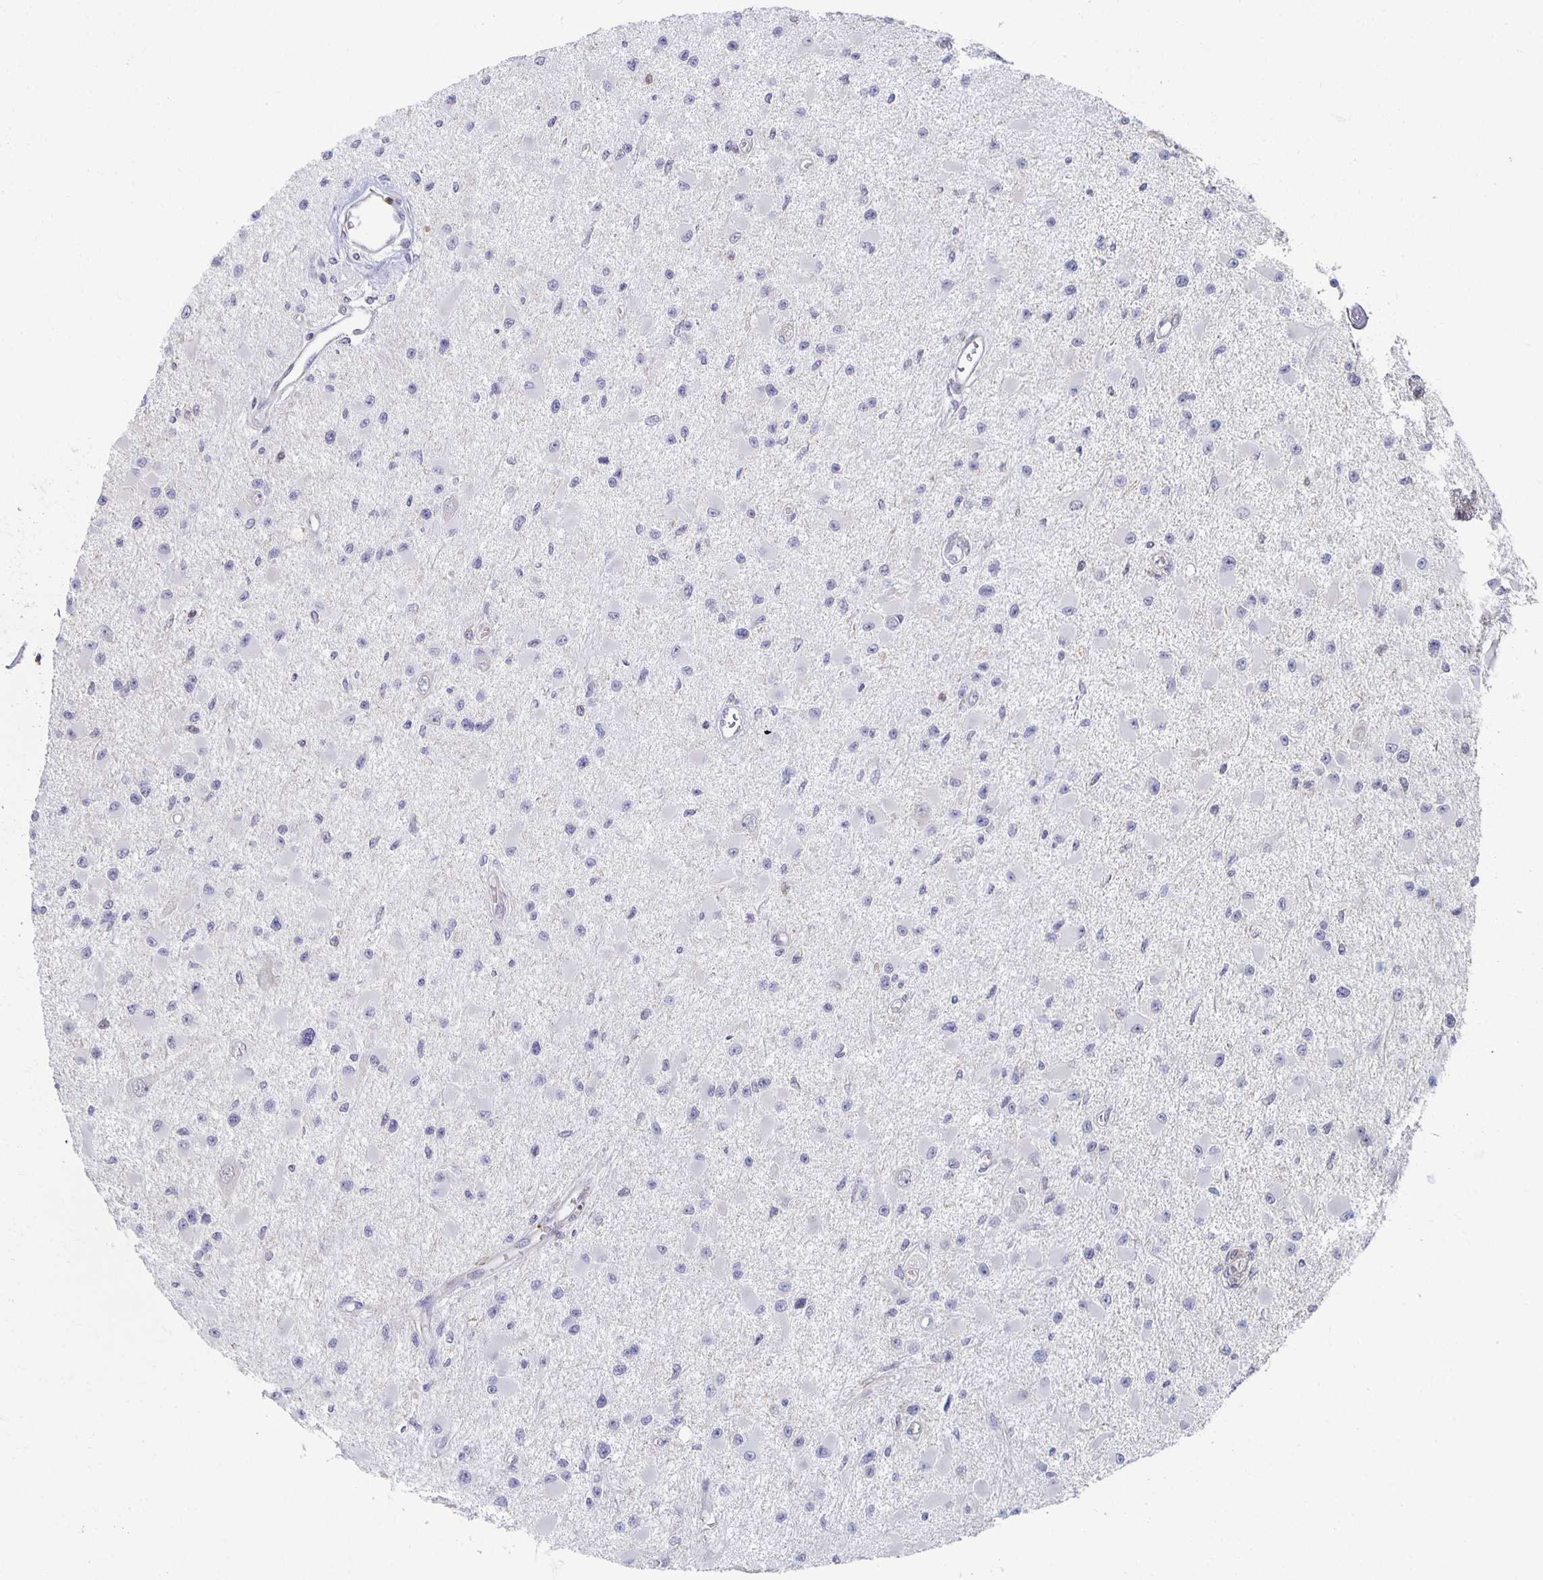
{"staining": {"intensity": "negative", "quantity": "none", "location": "none"}, "tissue": "glioma", "cell_type": "Tumor cells", "image_type": "cancer", "snomed": [{"axis": "morphology", "description": "Glioma, malignant, High grade"}, {"axis": "topography", "description": "Brain"}], "caption": "Photomicrograph shows no protein staining in tumor cells of glioma tissue. Brightfield microscopy of immunohistochemistry (IHC) stained with DAB (3,3'-diaminobenzidine) (brown) and hematoxylin (blue), captured at high magnification.", "gene": "ZNF692", "patient": {"sex": "male", "age": 54}}